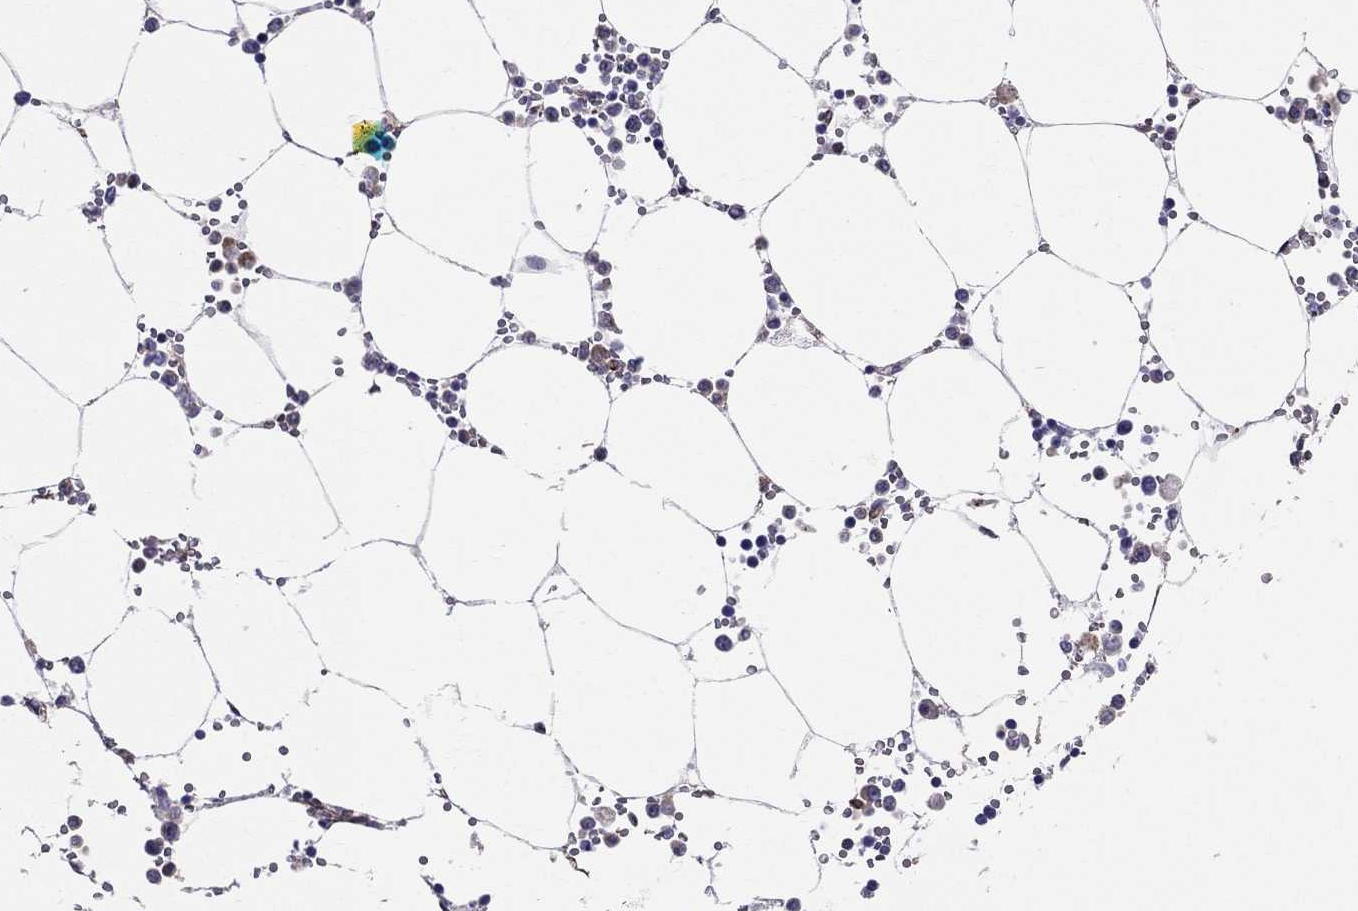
{"staining": {"intensity": "negative", "quantity": "none", "location": "none"}, "tissue": "bone marrow", "cell_type": "Hematopoietic cells", "image_type": "normal", "snomed": [{"axis": "morphology", "description": "Normal tissue, NOS"}, {"axis": "topography", "description": "Bone marrow"}], "caption": "A micrograph of human bone marrow is negative for staining in hematopoietic cells.", "gene": "ENOX1", "patient": {"sex": "male", "age": 54}}